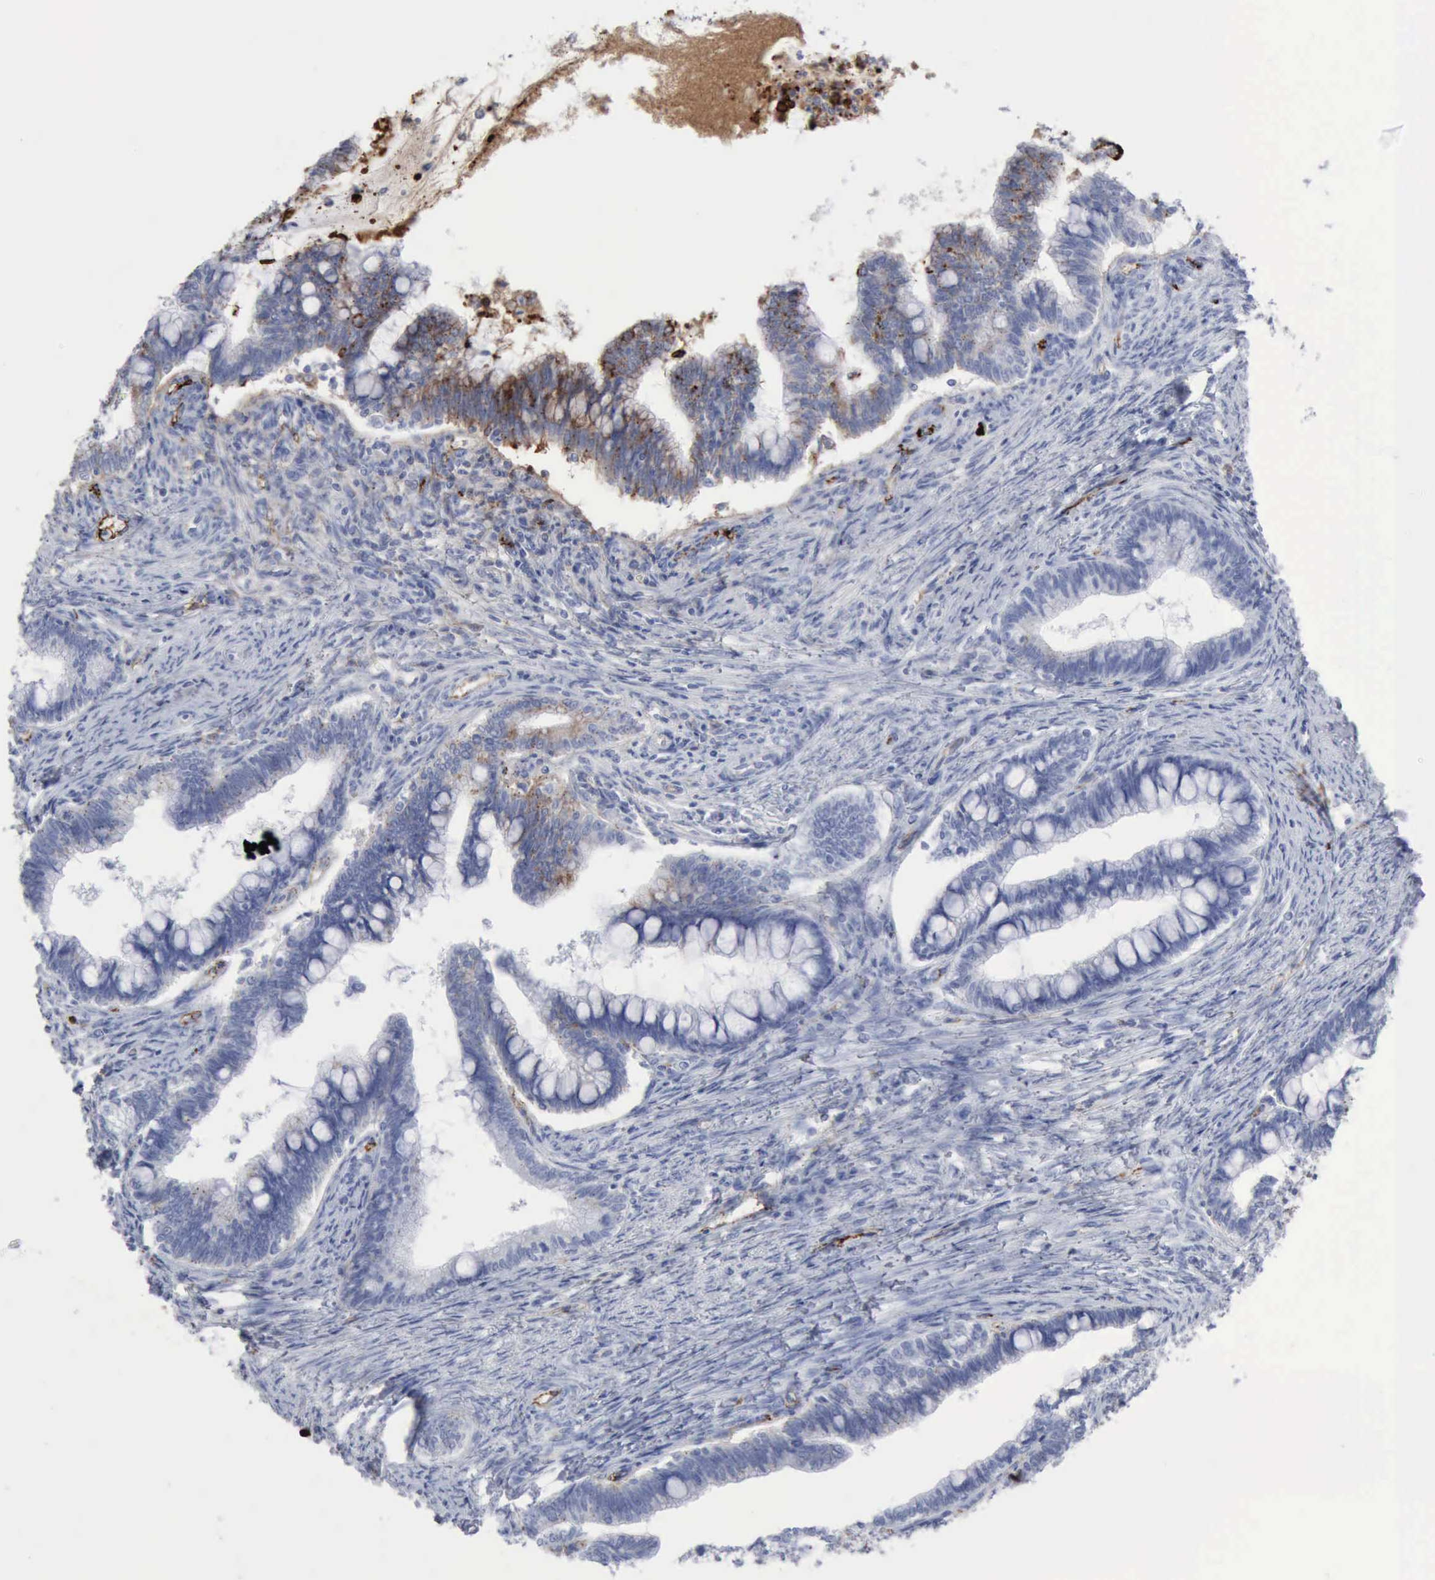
{"staining": {"intensity": "weak", "quantity": "<25%", "location": "cytoplasmic/membranous"}, "tissue": "cervical cancer", "cell_type": "Tumor cells", "image_type": "cancer", "snomed": [{"axis": "morphology", "description": "Adenocarcinoma, NOS"}, {"axis": "topography", "description": "Cervix"}], "caption": "IHC image of neoplastic tissue: human cervical cancer (adenocarcinoma) stained with DAB demonstrates no significant protein positivity in tumor cells.", "gene": "C4BPA", "patient": {"sex": "female", "age": 36}}